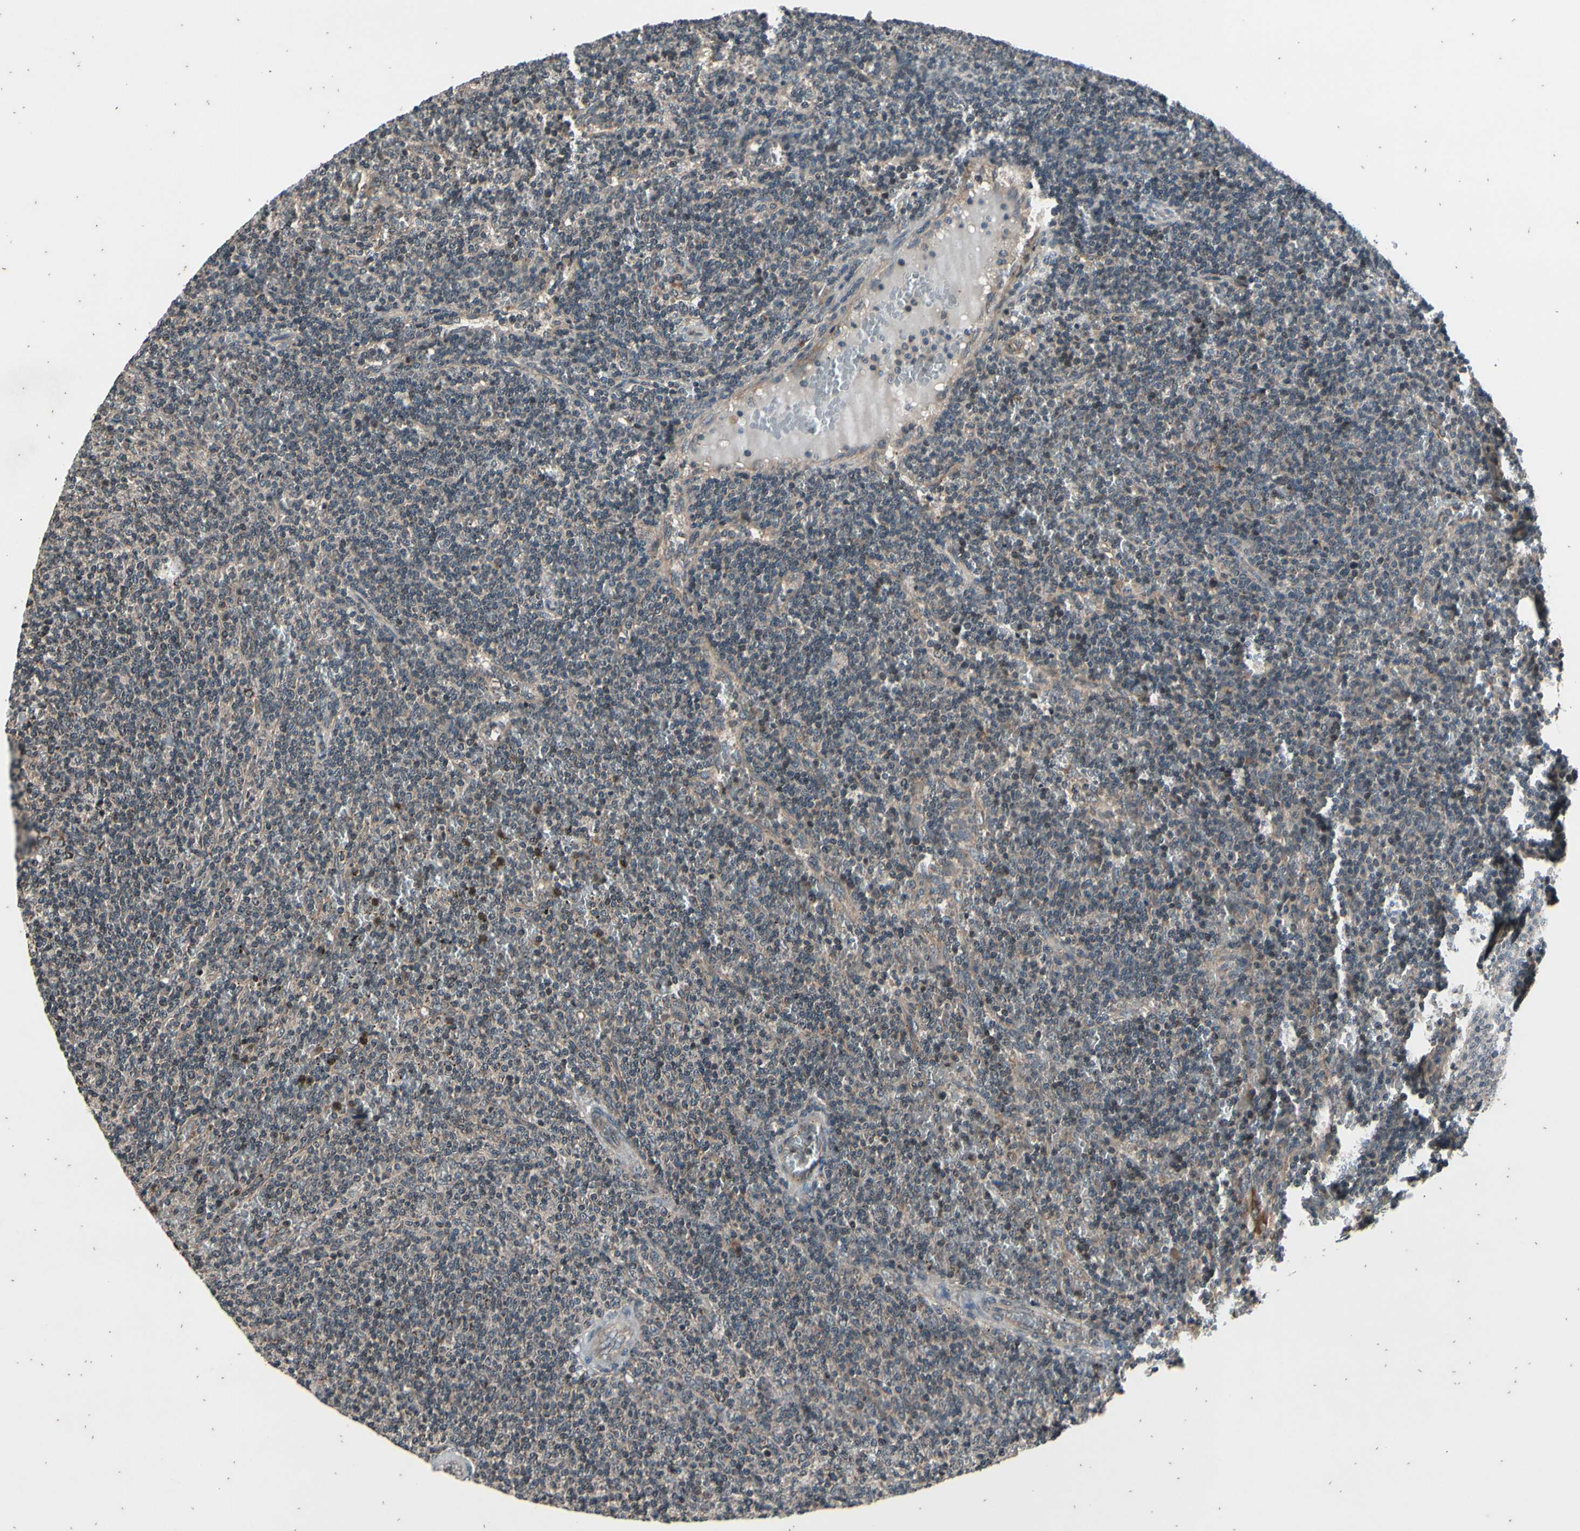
{"staining": {"intensity": "negative", "quantity": "none", "location": "none"}, "tissue": "lymphoma", "cell_type": "Tumor cells", "image_type": "cancer", "snomed": [{"axis": "morphology", "description": "Malignant lymphoma, non-Hodgkin's type, Low grade"}, {"axis": "topography", "description": "Spleen"}], "caption": "Malignant lymphoma, non-Hodgkin's type (low-grade) was stained to show a protein in brown. There is no significant staining in tumor cells.", "gene": "MBTPS2", "patient": {"sex": "female", "age": 50}}